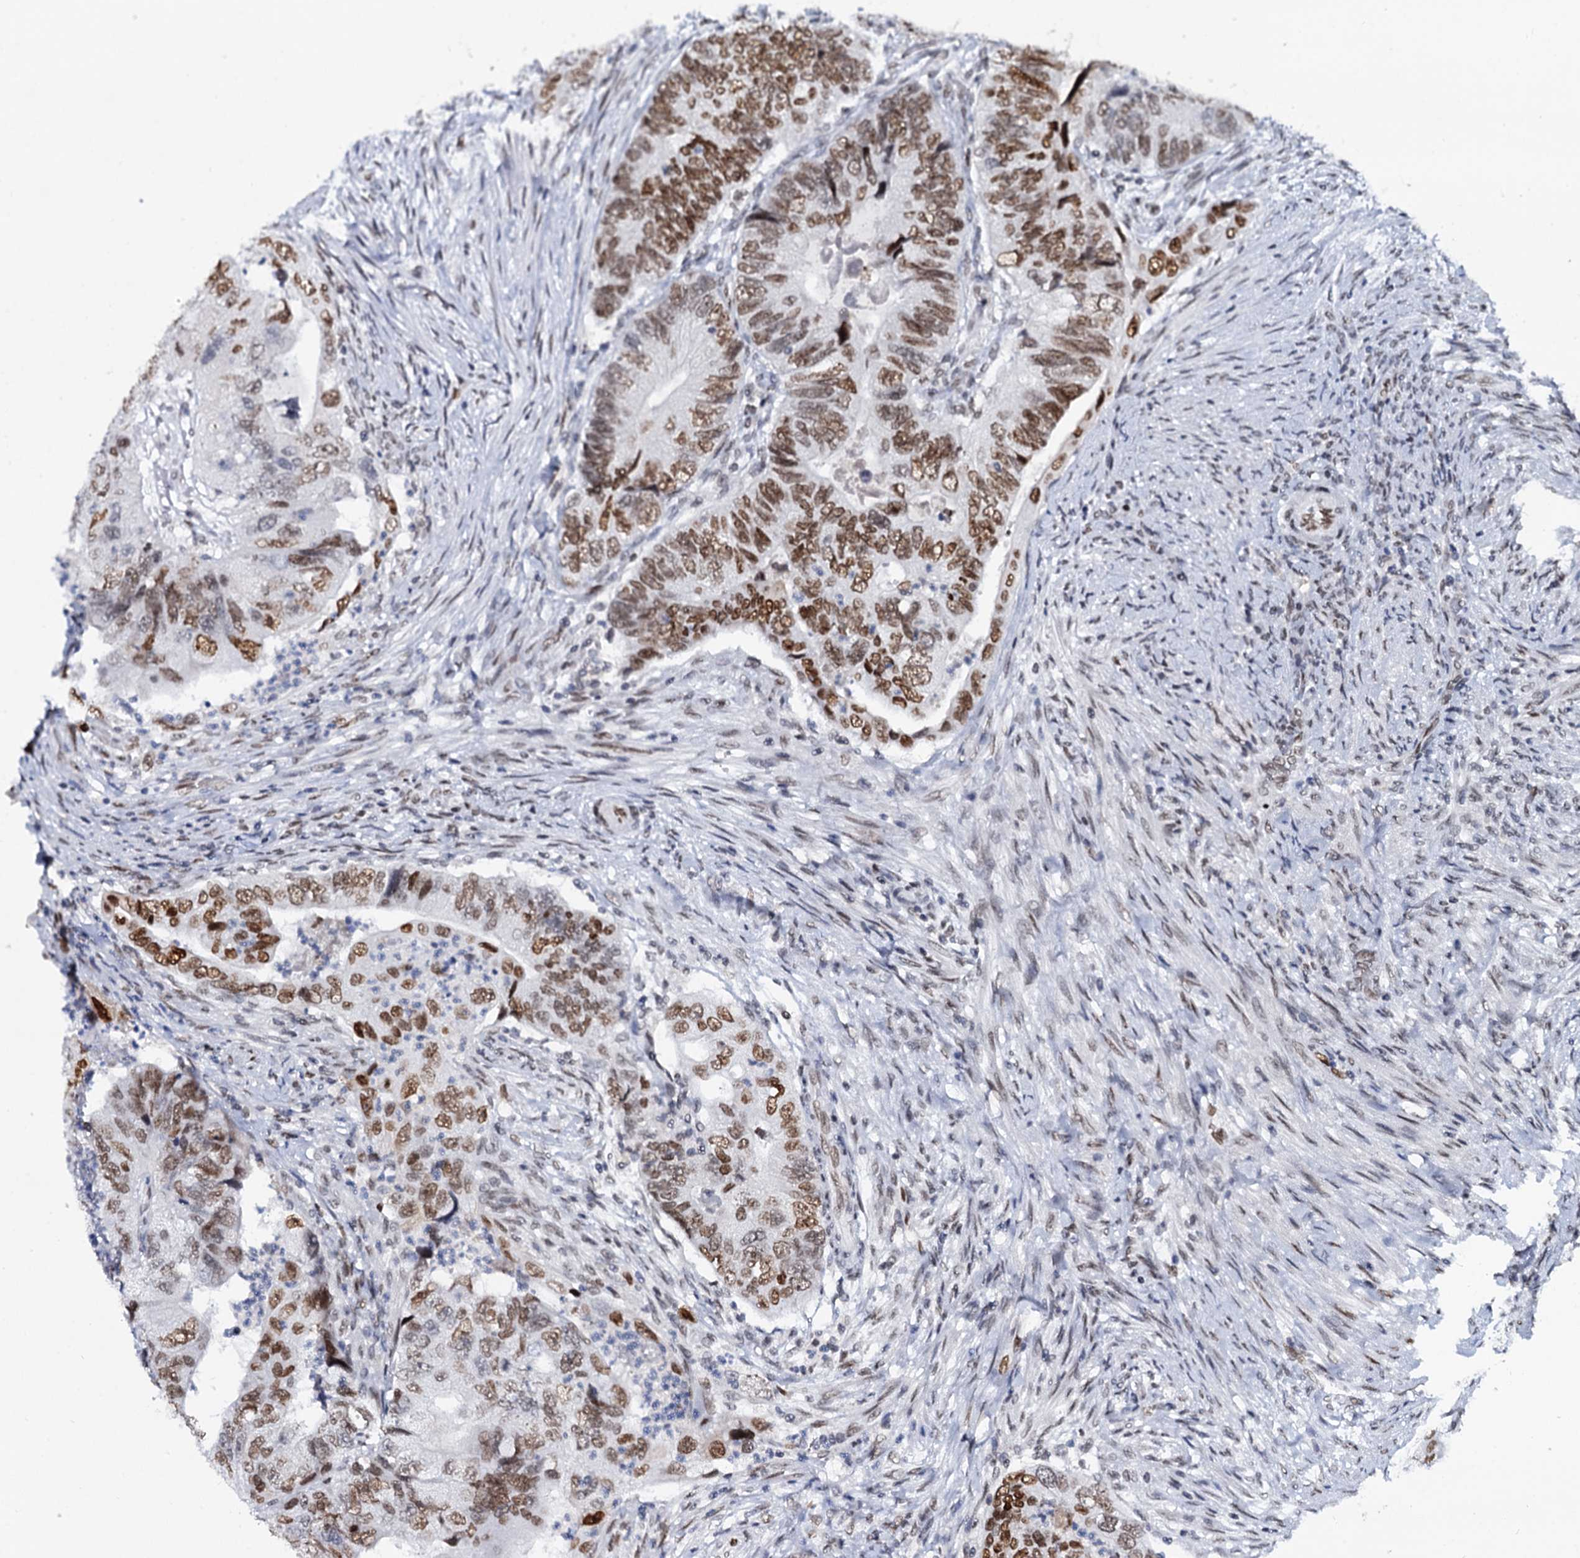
{"staining": {"intensity": "moderate", "quantity": ">75%", "location": "nuclear"}, "tissue": "colorectal cancer", "cell_type": "Tumor cells", "image_type": "cancer", "snomed": [{"axis": "morphology", "description": "Adenocarcinoma, NOS"}, {"axis": "topography", "description": "Rectum"}], "caption": "Immunohistochemical staining of human colorectal adenocarcinoma displays medium levels of moderate nuclear positivity in approximately >75% of tumor cells.", "gene": "CMAS", "patient": {"sex": "male", "age": 63}}